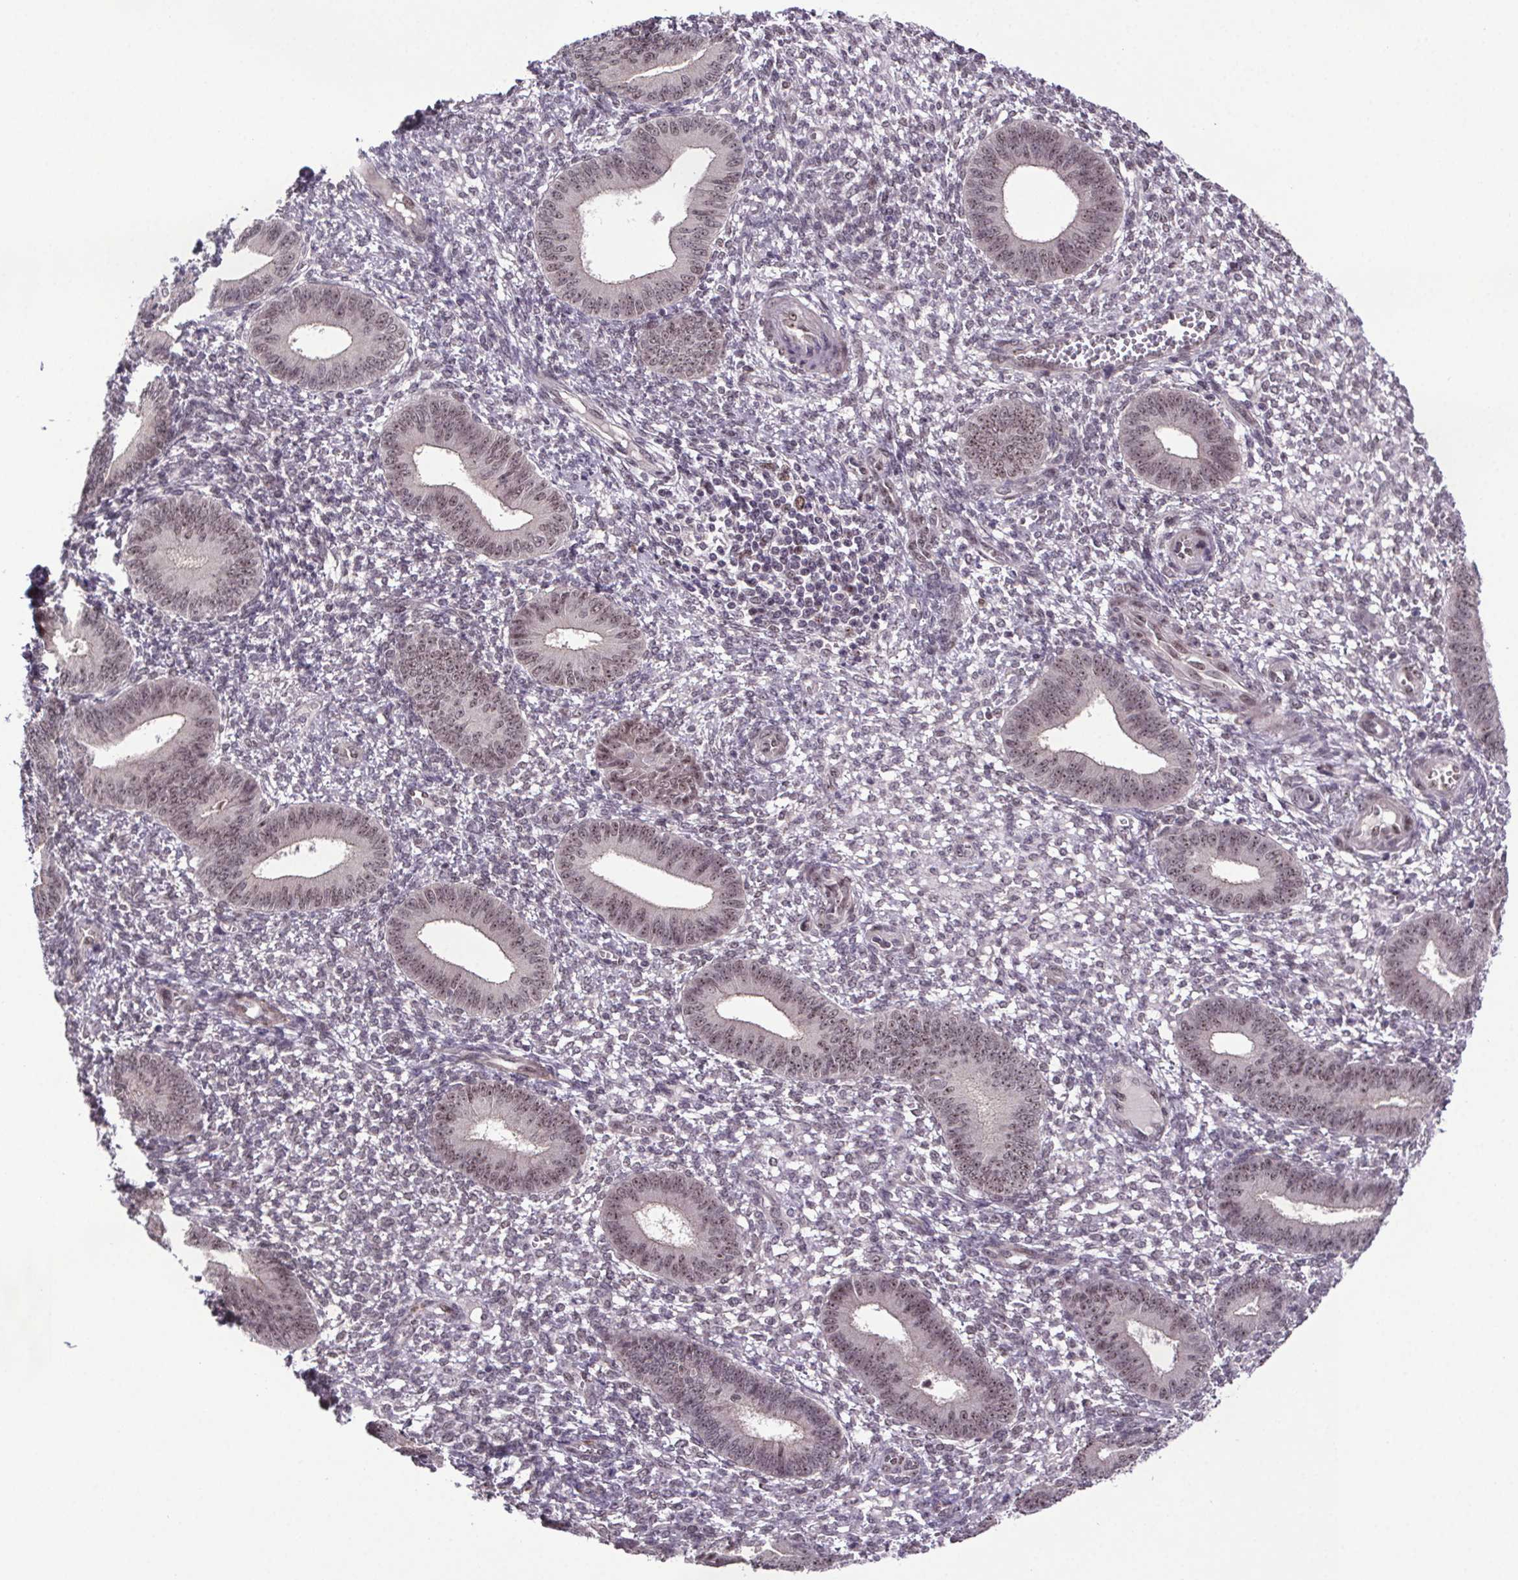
{"staining": {"intensity": "negative", "quantity": "none", "location": "none"}, "tissue": "endometrium", "cell_type": "Cells in endometrial stroma", "image_type": "normal", "snomed": [{"axis": "morphology", "description": "Normal tissue, NOS"}, {"axis": "topography", "description": "Endometrium"}], "caption": "This is a micrograph of immunohistochemistry (IHC) staining of unremarkable endometrium, which shows no positivity in cells in endometrial stroma. (DAB IHC with hematoxylin counter stain).", "gene": "ATMIN", "patient": {"sex": "female", "age": 42}}